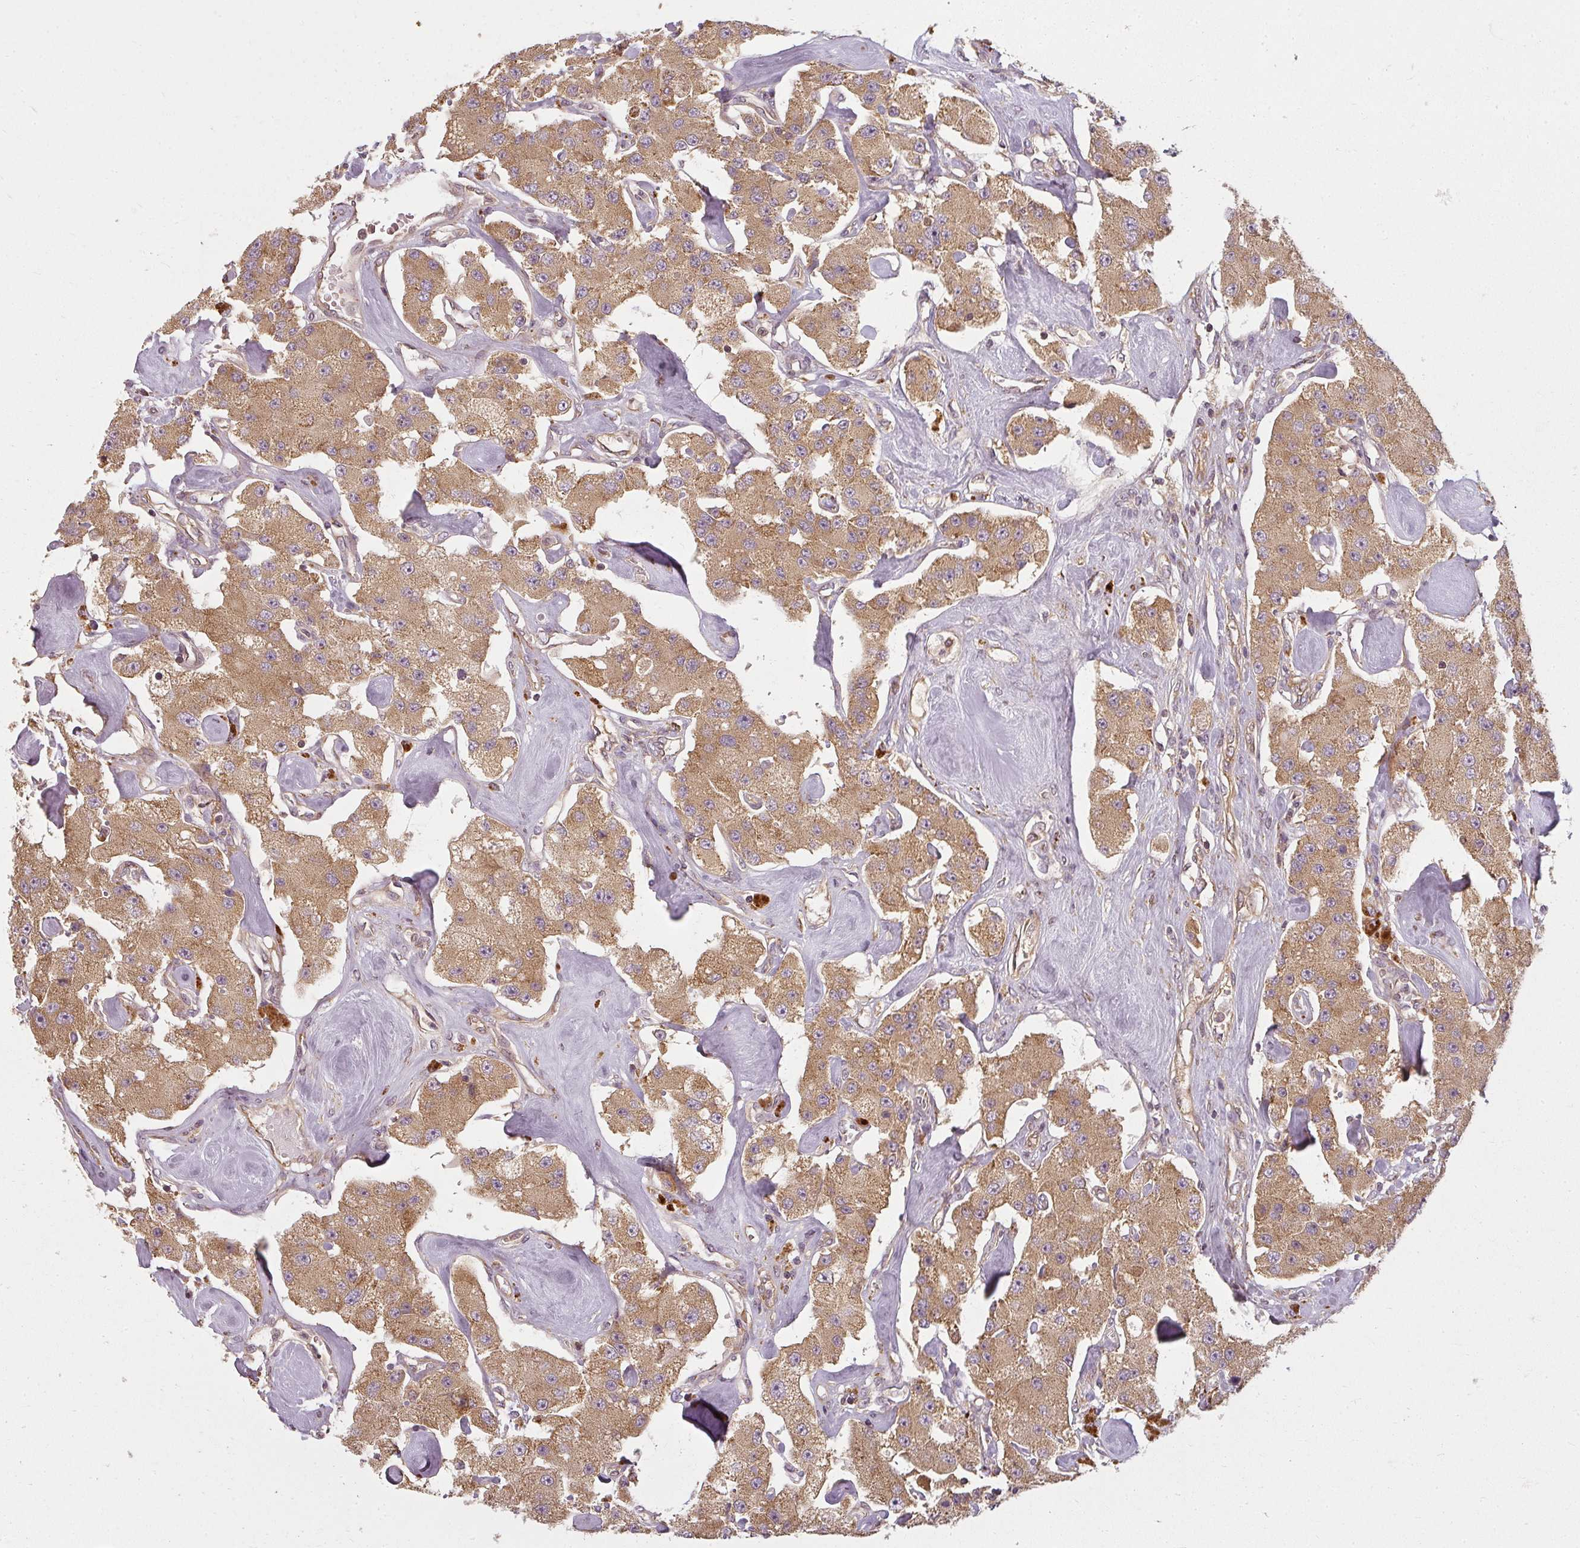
{"staining": {"intensity": "moderate", "quantity": ">75%", "location": "cytoplasmic/membranous"}, "tissue": "carcinoid", "cell_type": "Tumor cells", "image_type": "cancer", "snomed": [{"axis": "morphology", "description": "Carcinoid, malignant, NOS"}, {"axis": "topography", "description": "Pancreas"}], "caption": "Carcinoid tissue reveals moderate cytoplasmic/membranous staining in approximately >75% of tumor cells", "gene": "RPL24", "patient": {"sex": "male", "age": 41}}